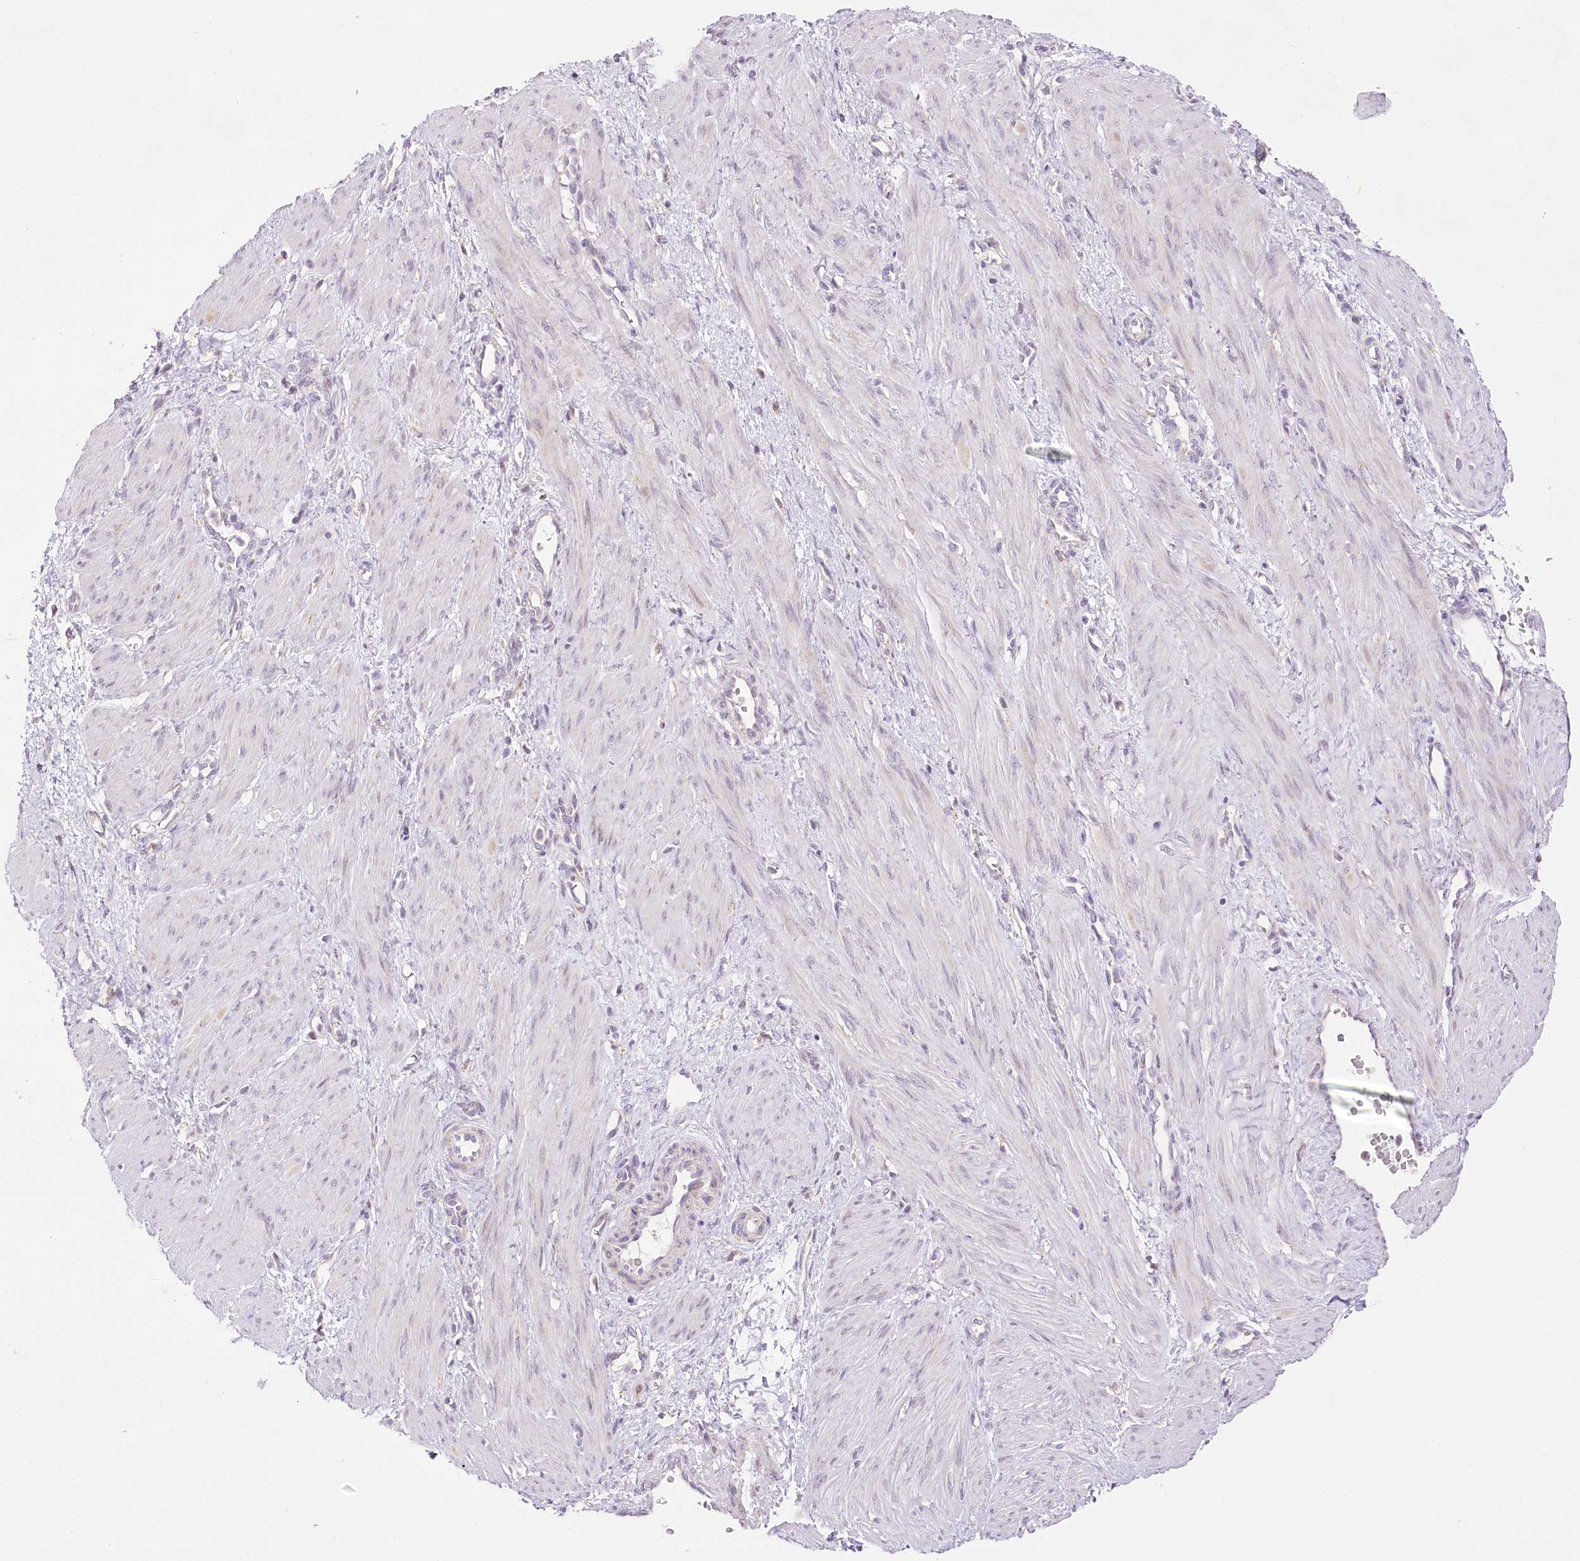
{"staining": {"intensity": "negative", "quantity": "none", "location": "none"}, "tissue": "smooth muscle", "cell_type": "Smooth muscle cells", "image_type": "normal", "snomed": [{"axis": "morphology", "description": "Normal tissue, NOS"}, {"axis": "topography", "description": "Endometrium"}], "caption": "IHC of normal smooth muscle demonstrates no positivity in smooth muscle cells. The staining was performed using DAB (3,3'-diaminobenzidine) to visualize the protein expression in brown, while the nuclei were stained in blue with hematoxylin (Magnification: 20x).", "gene": "CCDC30", "patient": {"sex": "female", "age": 33}}